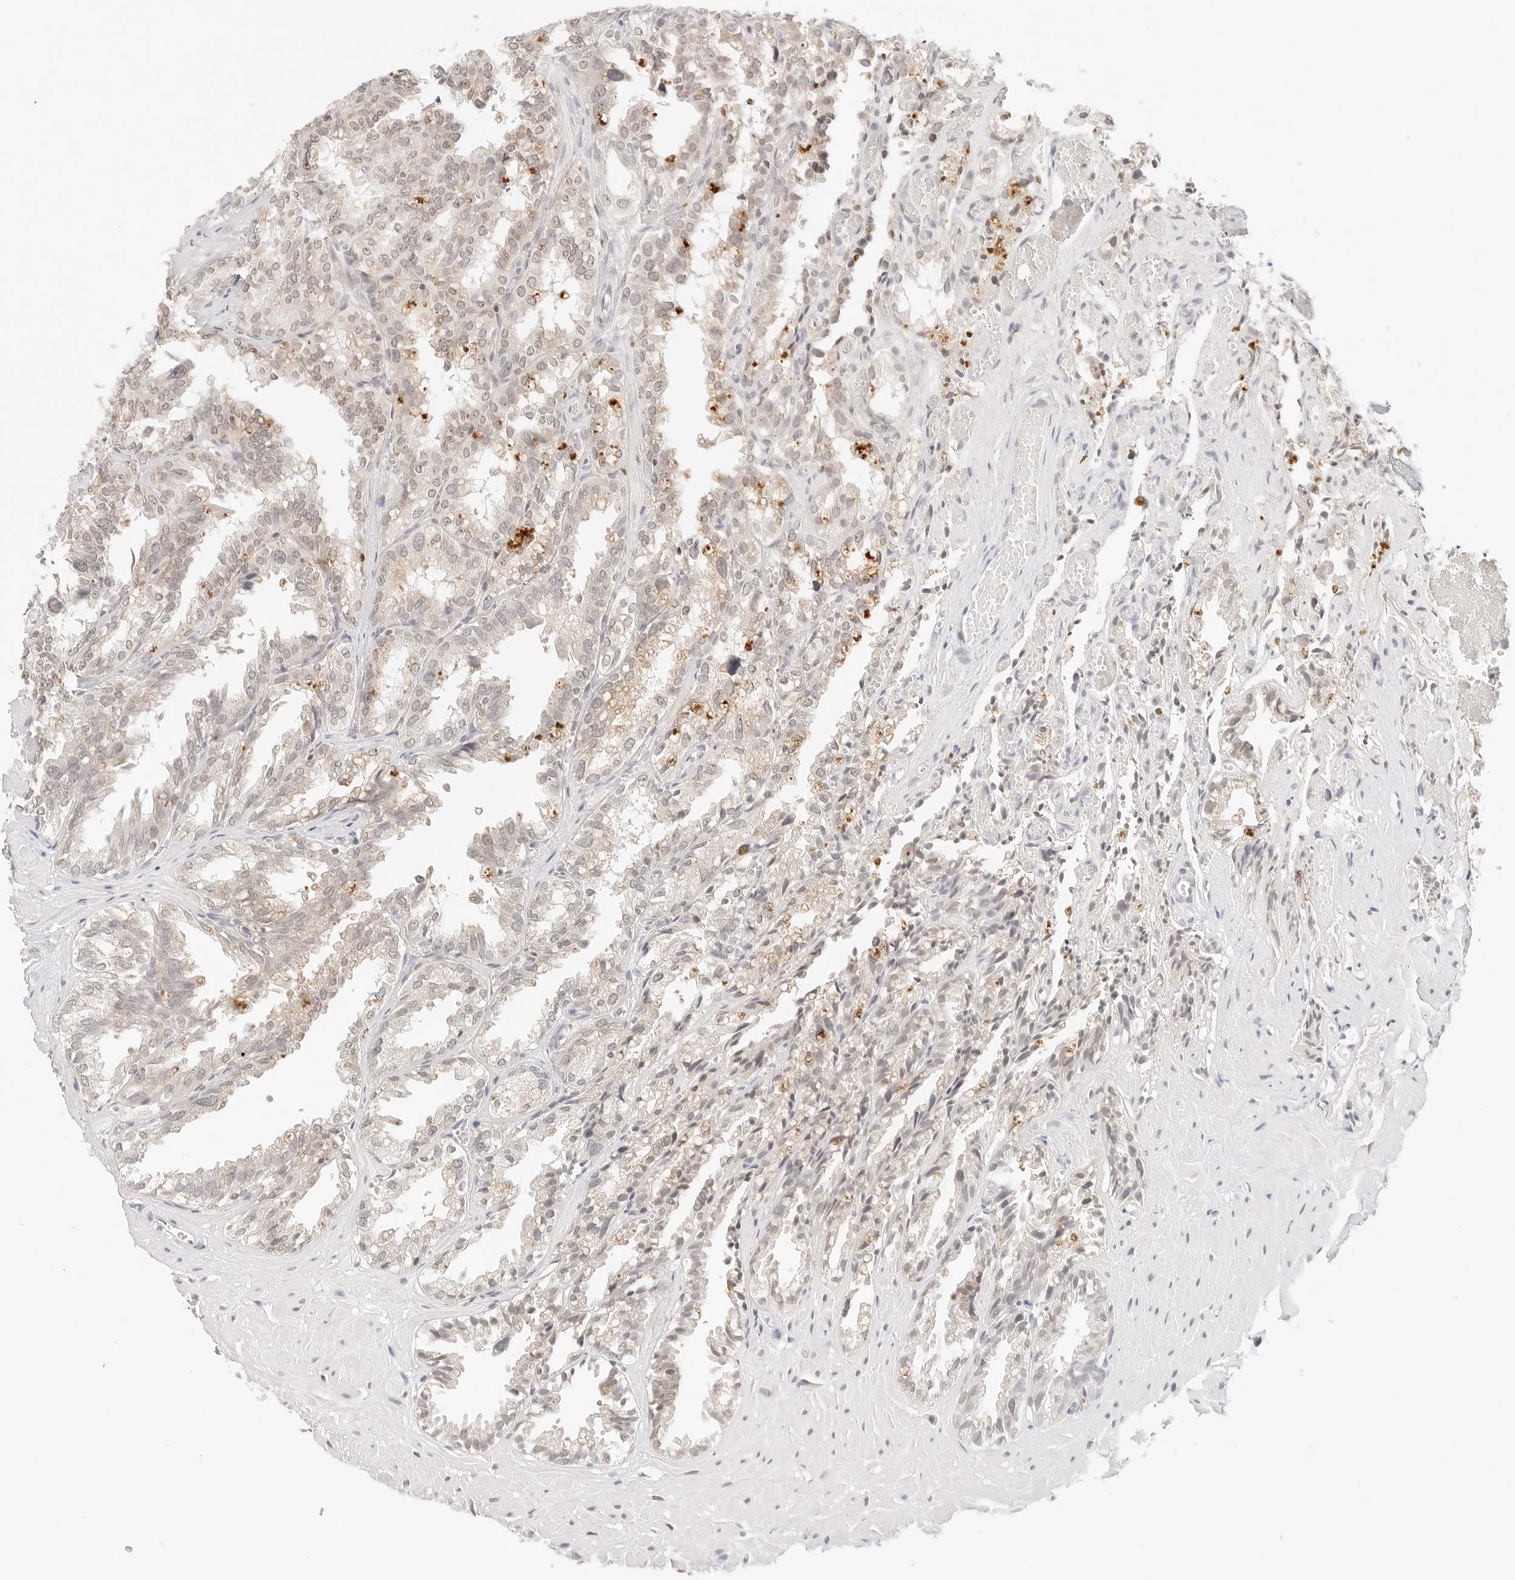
{"staining": {"intensity": "moderate", "quantity": "25%-75%", "location": "cytoplasmic/membranous"}, "tissue": "seminal vesicle", "cell_type": "Glandular cells", "image_type": "normal", "snomed": [{"axis": "morphology", "description": "Normal tissue, NOS"}, {"axis": "topography", "description": "Prostate"}, {"axis": "topography", "description": "Seminal veicle"}], "caption": "IHC (DAB (3,3'-diaminobenzidine)) staining of unremarkable seminal vesicle displays moderate cytoplasmic/membranous protein staining in about 25%-75% of glandular cells. (Stains: DAB (3,3'-diaminobenzidine) in brown, nuclei in blue, Microscopy: brightfield microscopy at high magnification).", "gene": "SEPTIN4", "patient": {"sex": "male", "age": 51}}